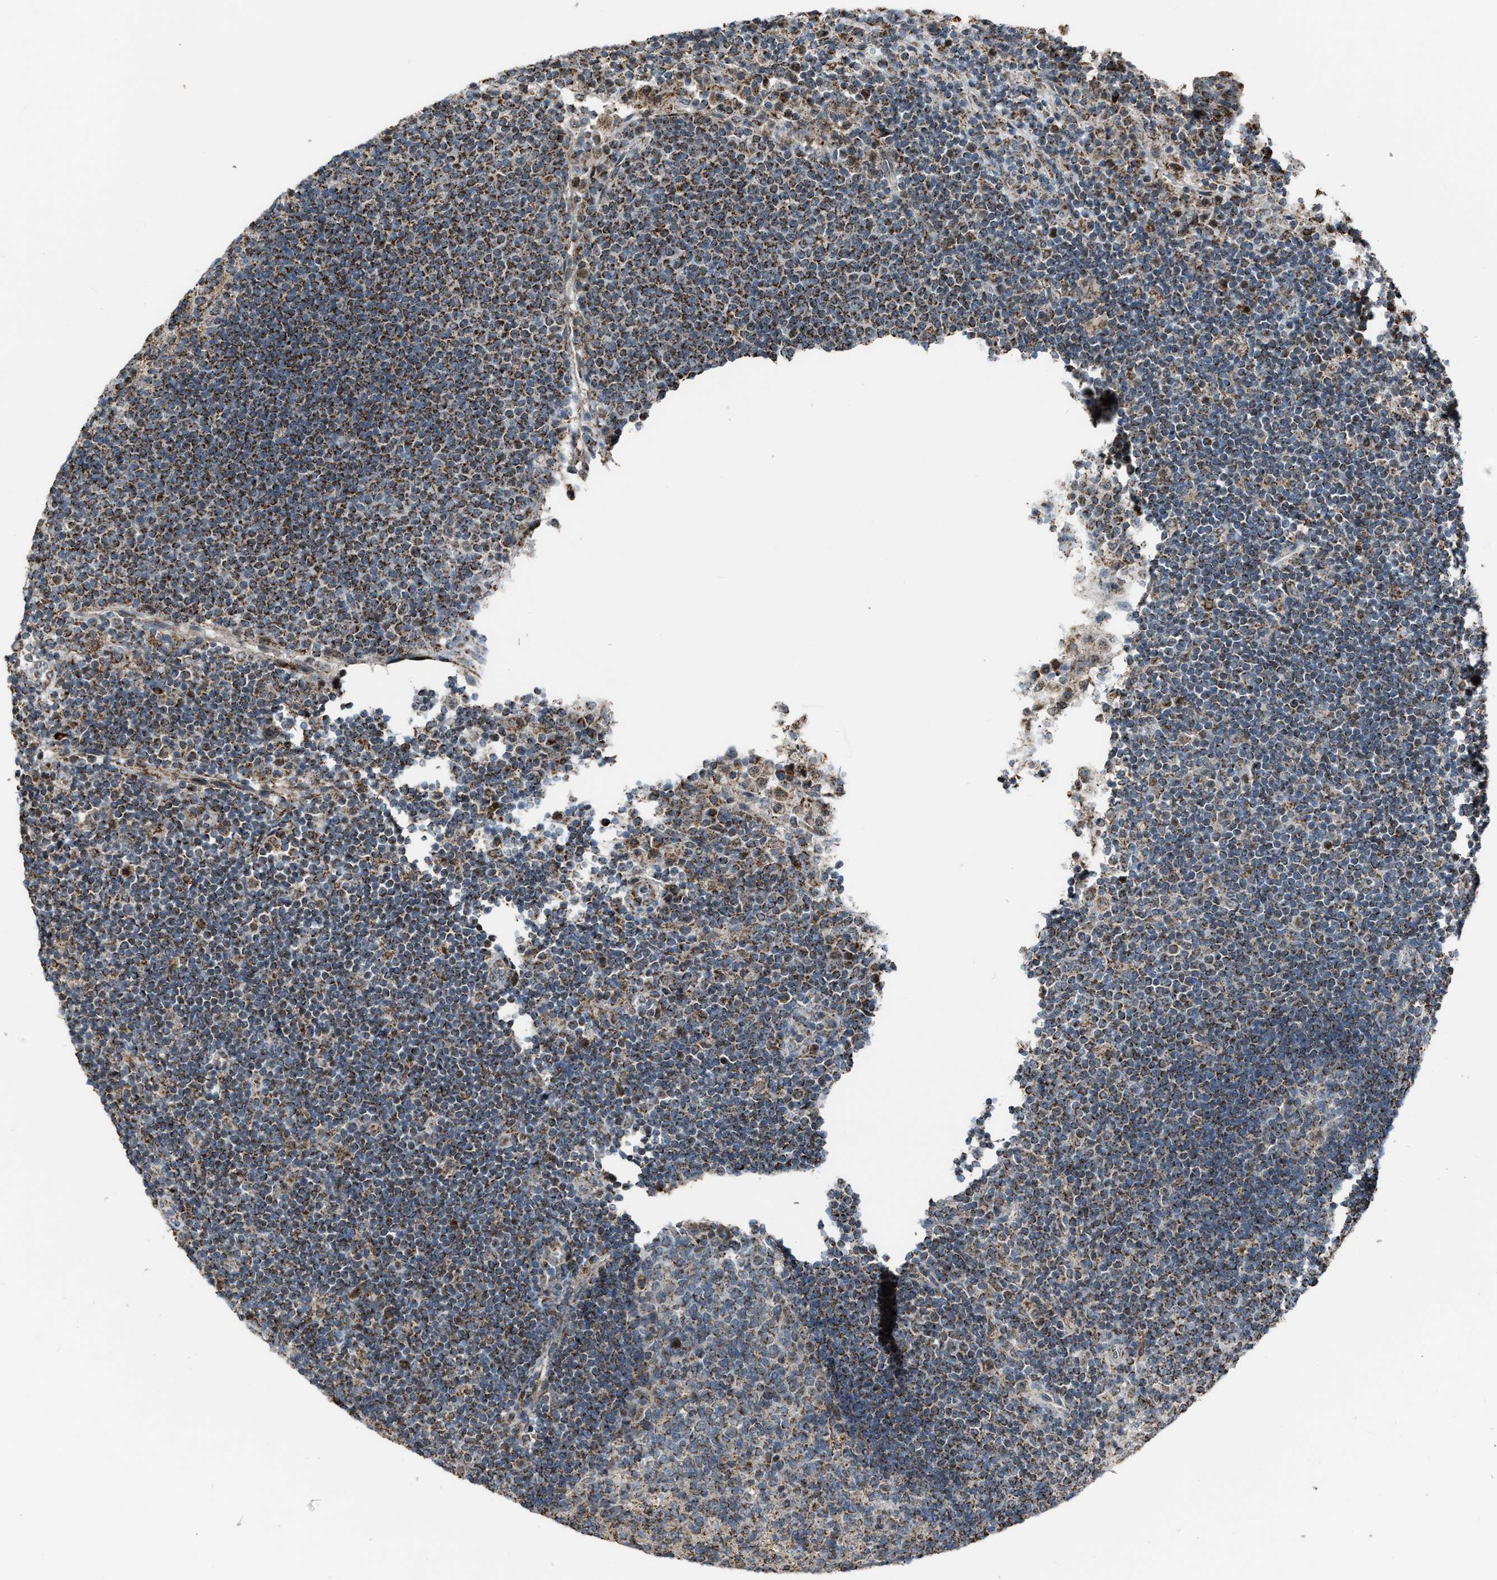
{"staining": {"intensity": "strong", "quantity": "25%-75%", "location": "cytoplasmic/membranous"}, "tissue": "lymph node", "cell_type": "Germinal center cells", "image_type": "normal", "snomed": [{"axis": "morphology", "description": "Normal tissue, NOS"}, {"axis": "topography", "description": "Lymph node"}], "caption": "Protein staining reveals strong cytoplasmic/membranous expression in approximately 25%-75% of germinal center cells in normal lymph node. (Stains: DAB in brown, nuclei in blue, Microscopy: brightfield microscopy at high magnification).", "gene": "CHN2", "patient": {"sex": "female", "age": 53}}